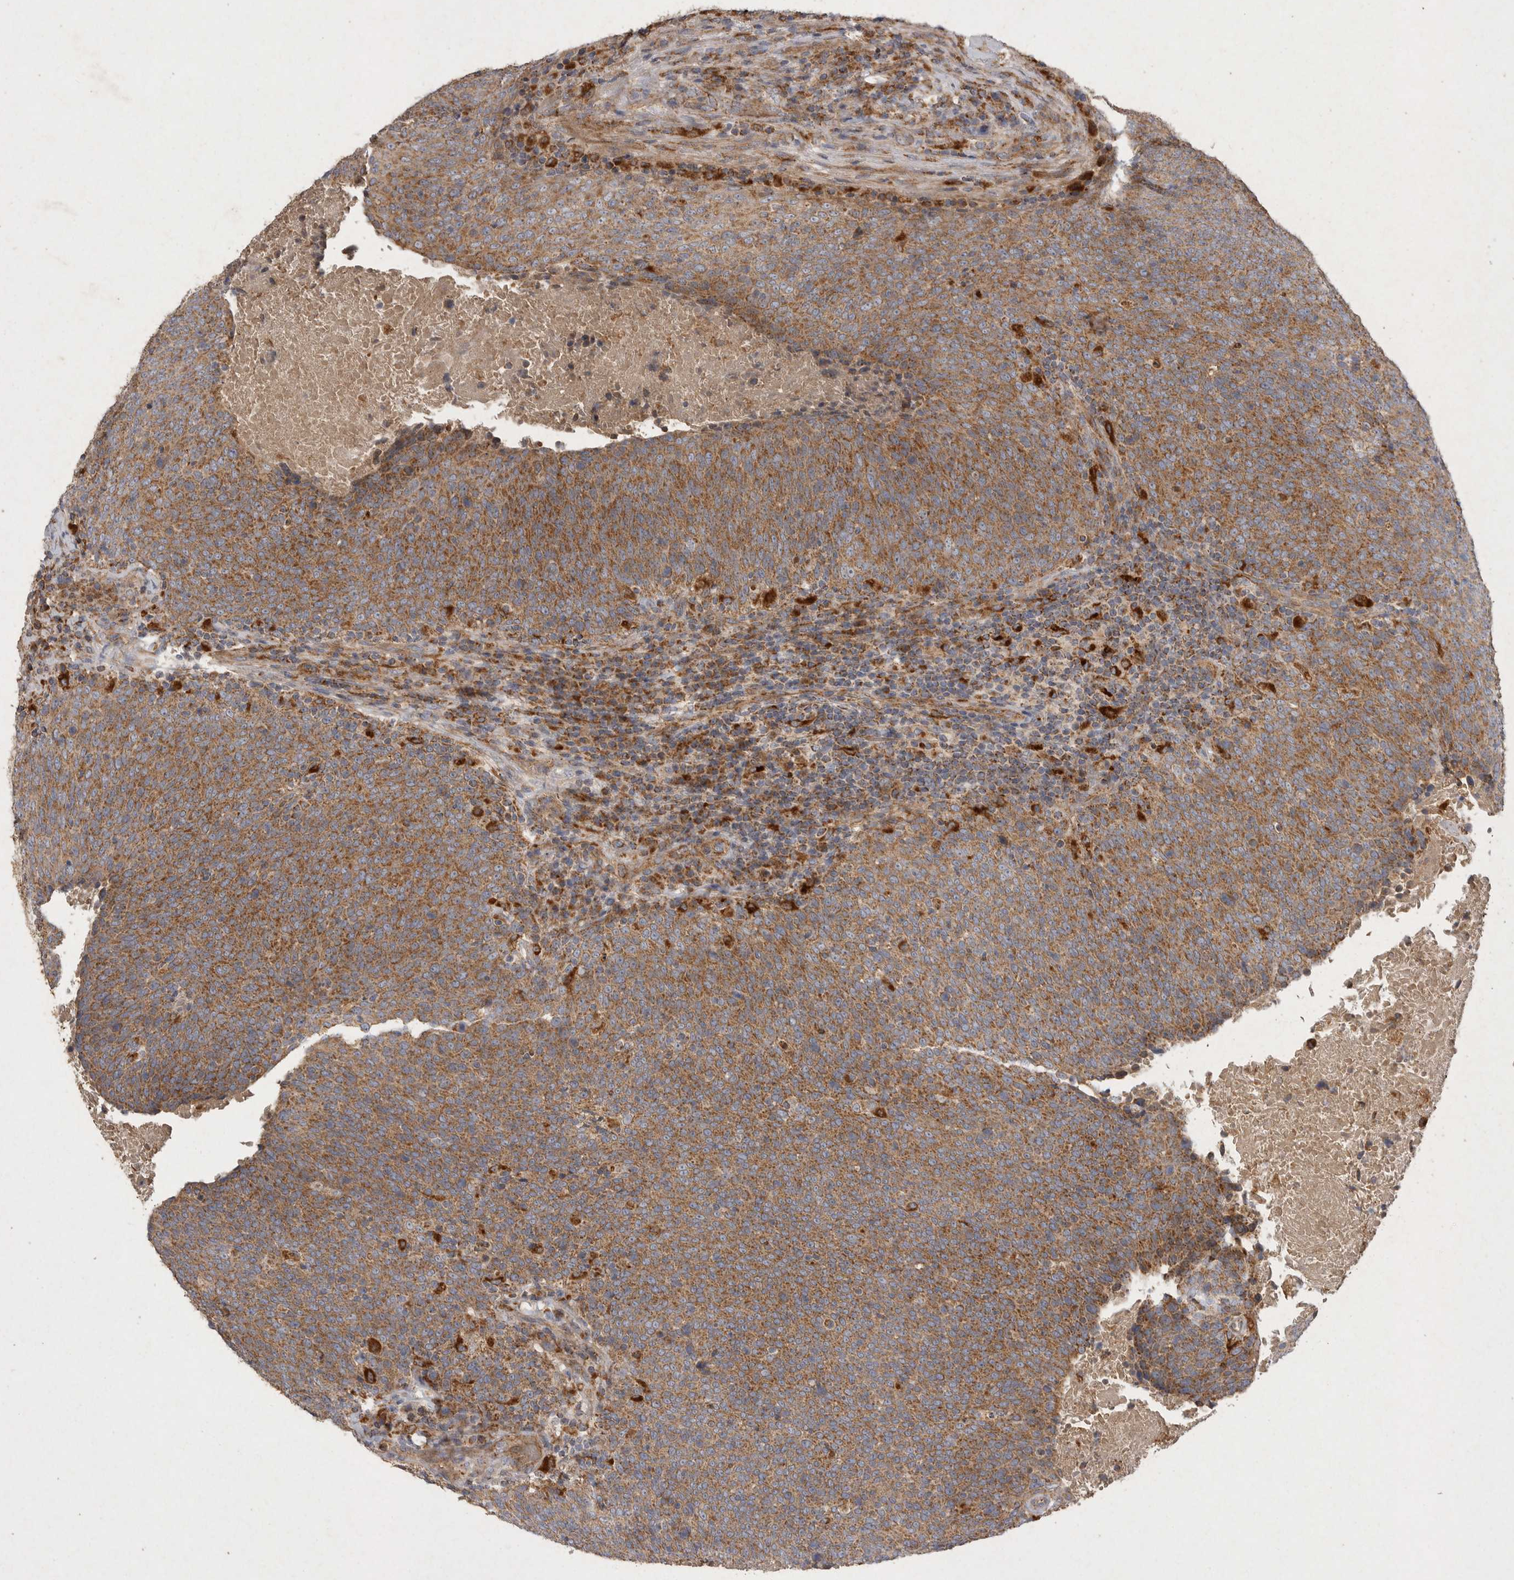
{"staining": {"intensity": "moderate", "quantity": ">75%", "location": "cytoplasmic/membranous"}, "tissue": "head and neck cancer", "cell_type": "Tumor cells", "image_type": "cancer", "snomed": [{"axis": "morphology", "description": "Squamous cell carcinoma, NOS"}, {"axis": "morphology", "description": "Squamous cell carcinoma, metastatic, NOS"}, {"axis": "topography", "description": "Lymph node"}, {"axis": "topography", "description": "Head-Neck"}], "caption": "Immunohistochemistry (IHC) image of human squamous cell carcinoma (head and neck) stained for a protein (brown), which displays medium levels of moderate cytoplasmic/membranous positivity in approximately >75% of tumor cells.", "gene": "MRPL41", "patient": {"sex": "male", "age": 62}}